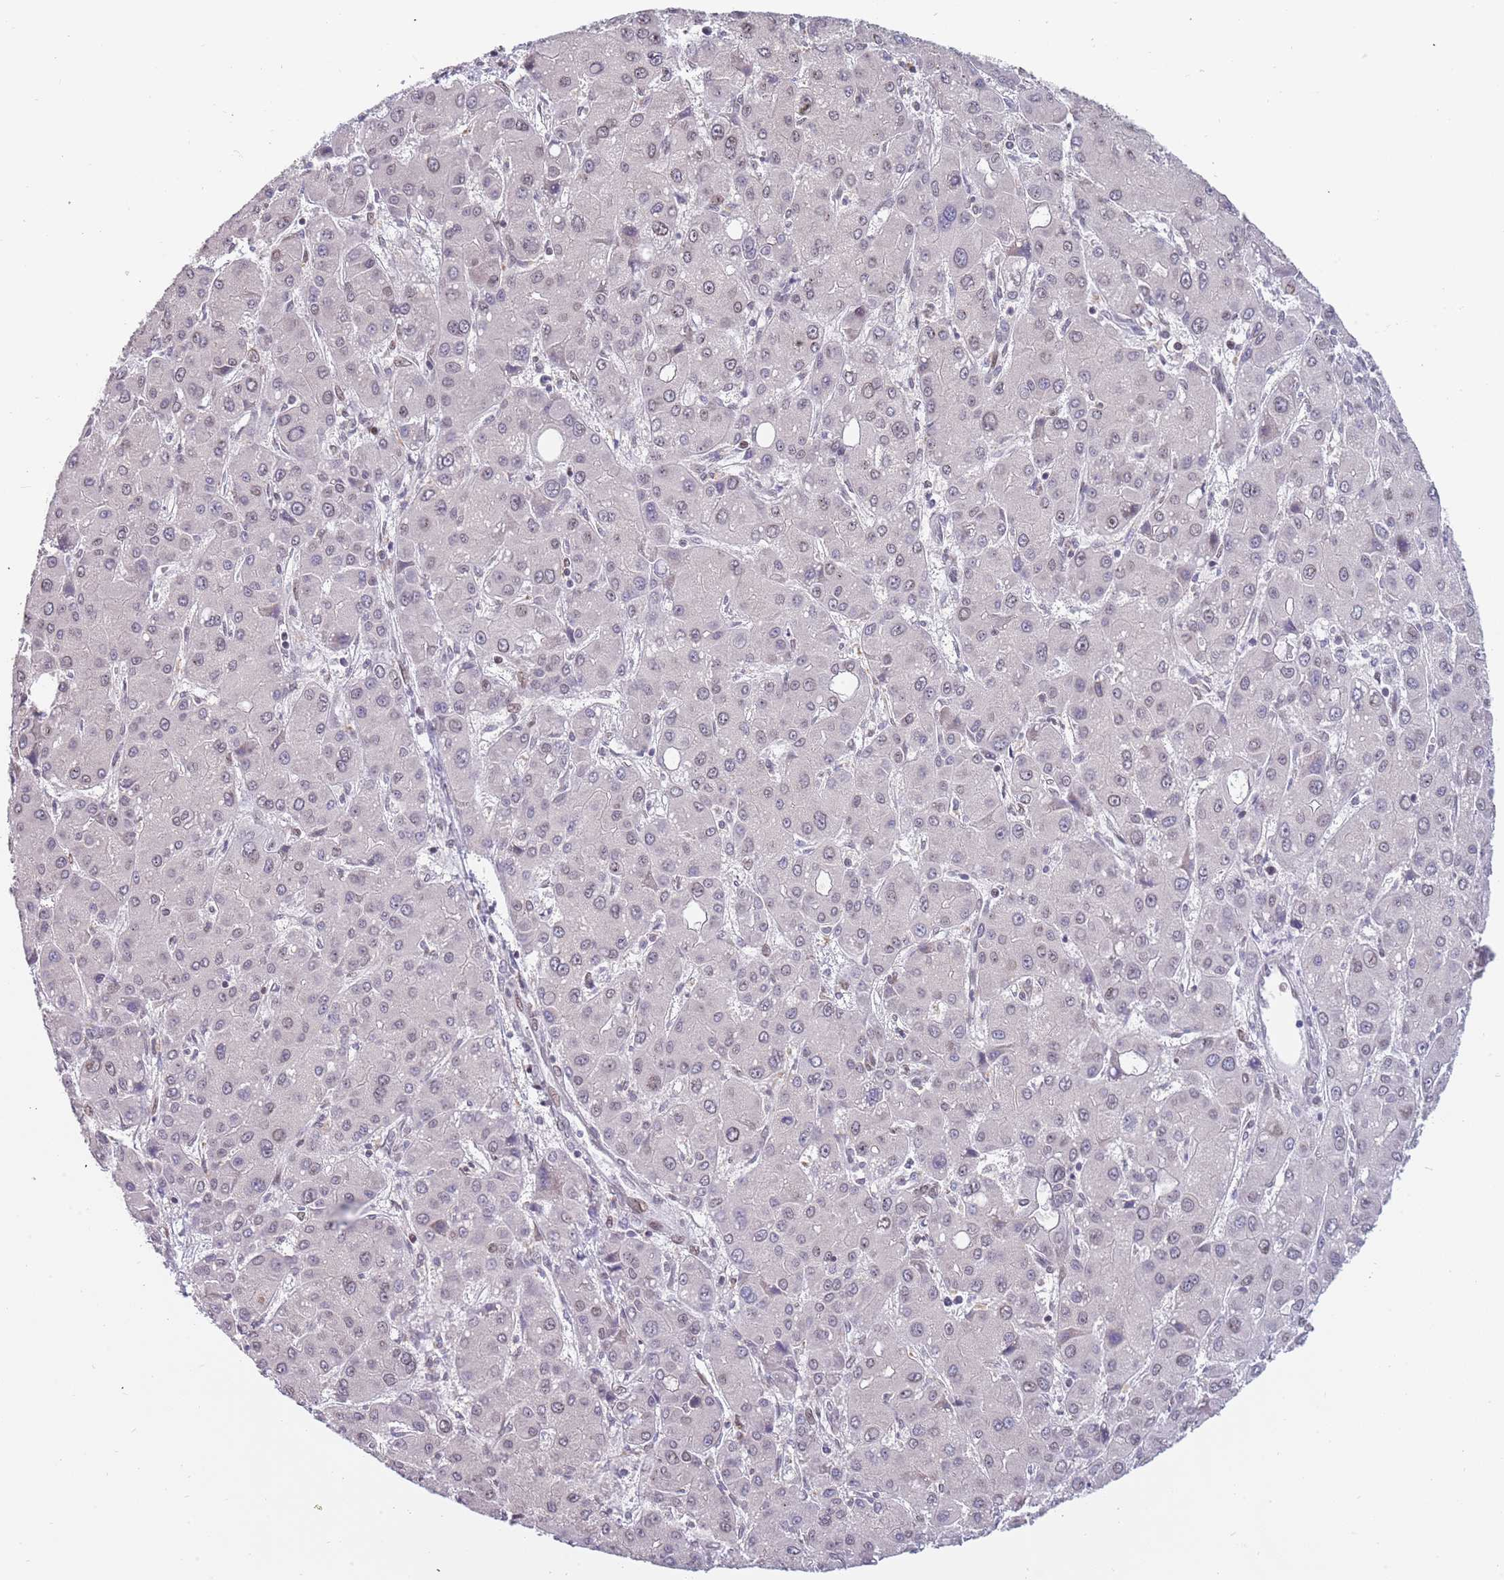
{"staining": {"intensity": "weak", "quantity": "25%-75%", "location": "nuclear"}, "tissue": "liver cancer", "cell_type": "Tumor cells", "image_type": "cancer", "snomed": [{"axis": "morphology", "description": "Carcinoma, Hepatocellular, NOS"}, {"axis": "topography", "description": "Liver"}], "caption": "Protein staining exhibits weak nuclear expression in about 25%-75% of tumor cells in hepatocellular carcinoma (liver). (Stains: DAB in brown, nuclei in blue, Microscopy: brightfield microscopy at high magnification).", "gene": "KLHDC2", "patient": {"sex": "male", "age": 55}}